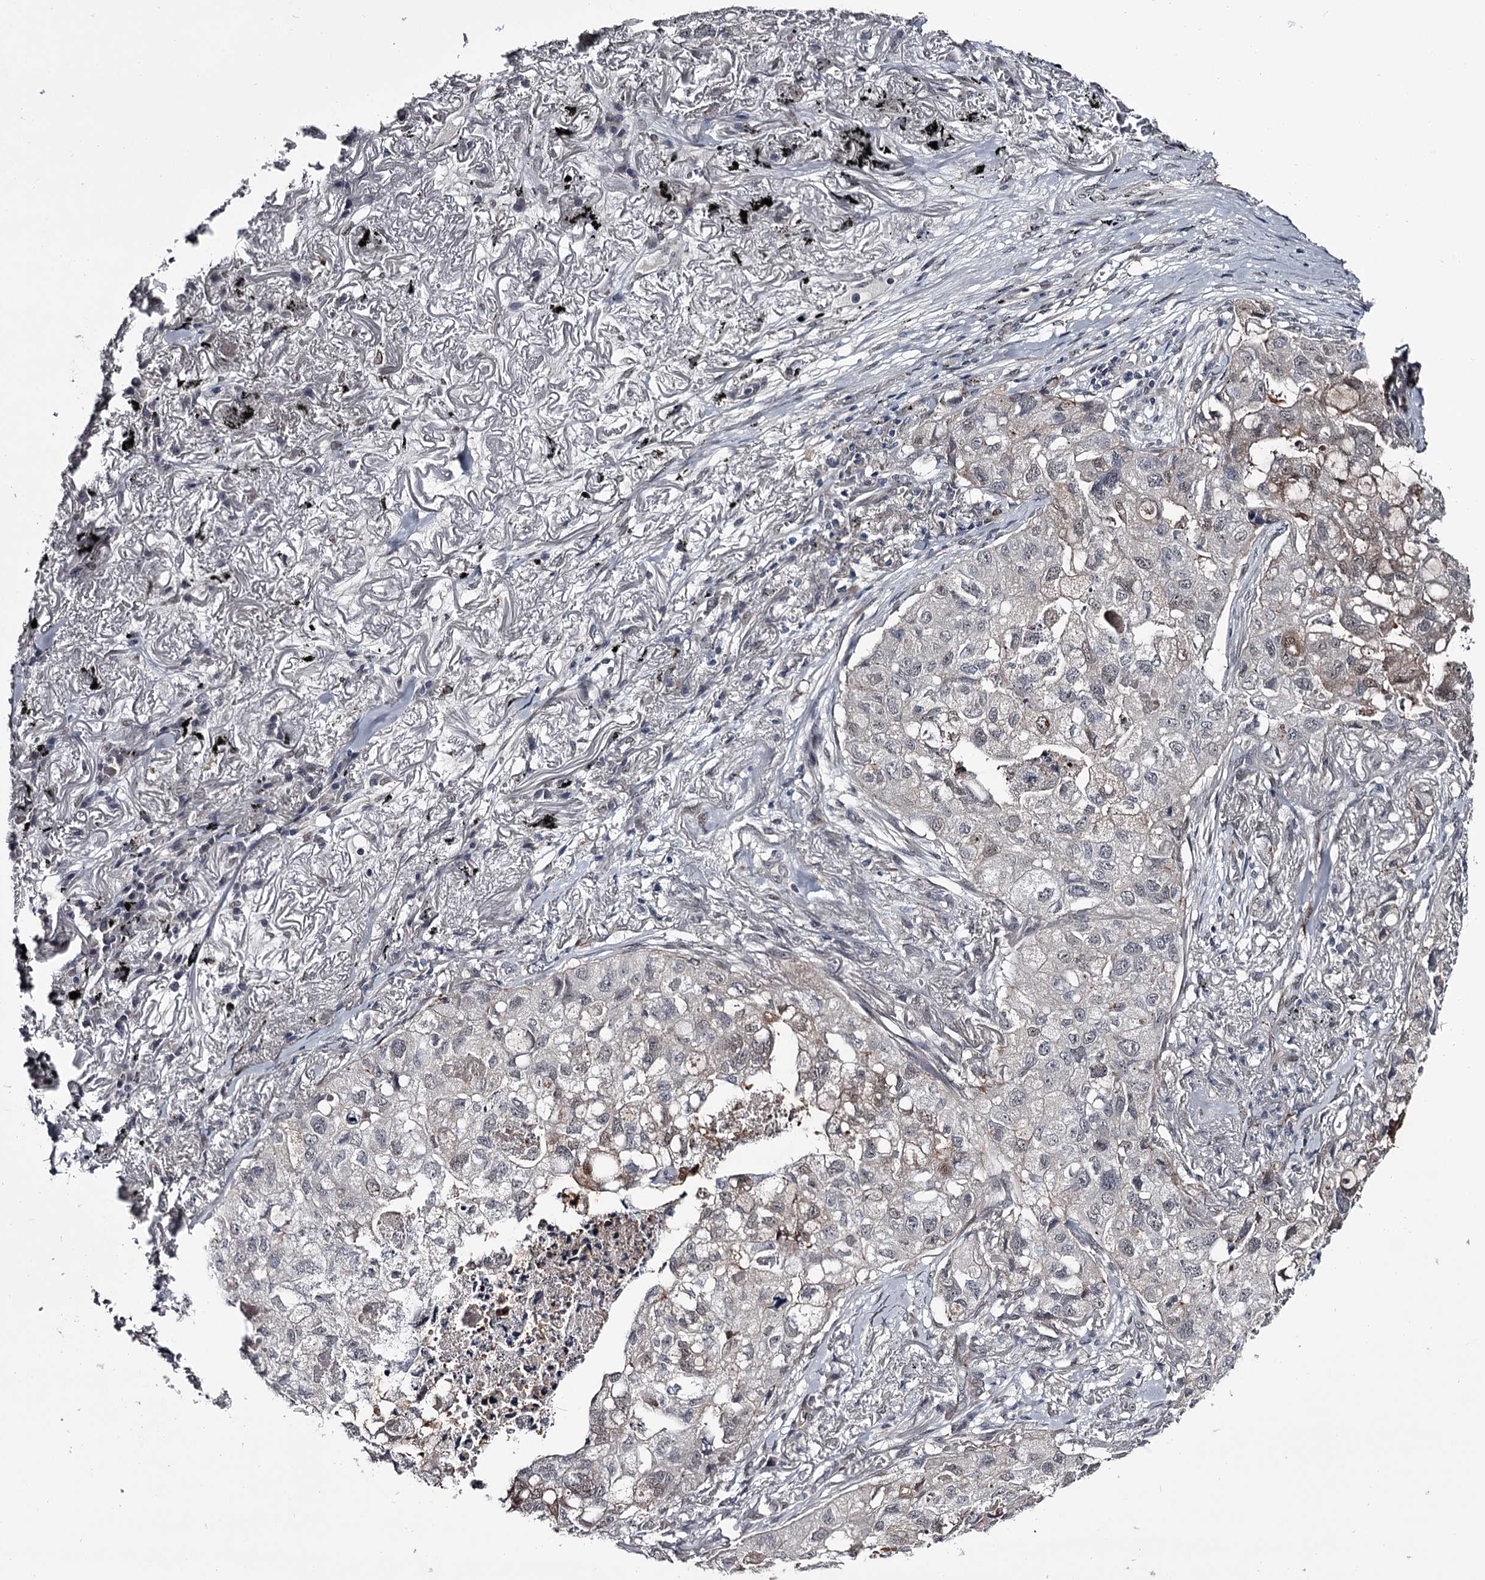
{"staining": {"intensity": "negative", "quantity": "none", "location": "none"}, "tissue": "lung cancer", "cell_type": "Tumor cells", "image_type": "cancer", "snomed": [{"axis": "morphology", "description": "Adenocarcinoma, NOS"}, {"axis": "topography", "description": "Lung"}], "caption": "An immunohistochemistry (IHC) micrograph of adenocarcinoma (lung) is shown. There is no staining in tumor cells of adenocarcinoma (lung).", "gene": "PRPF40B", "patient": {"sex": "male", "age": 65}}